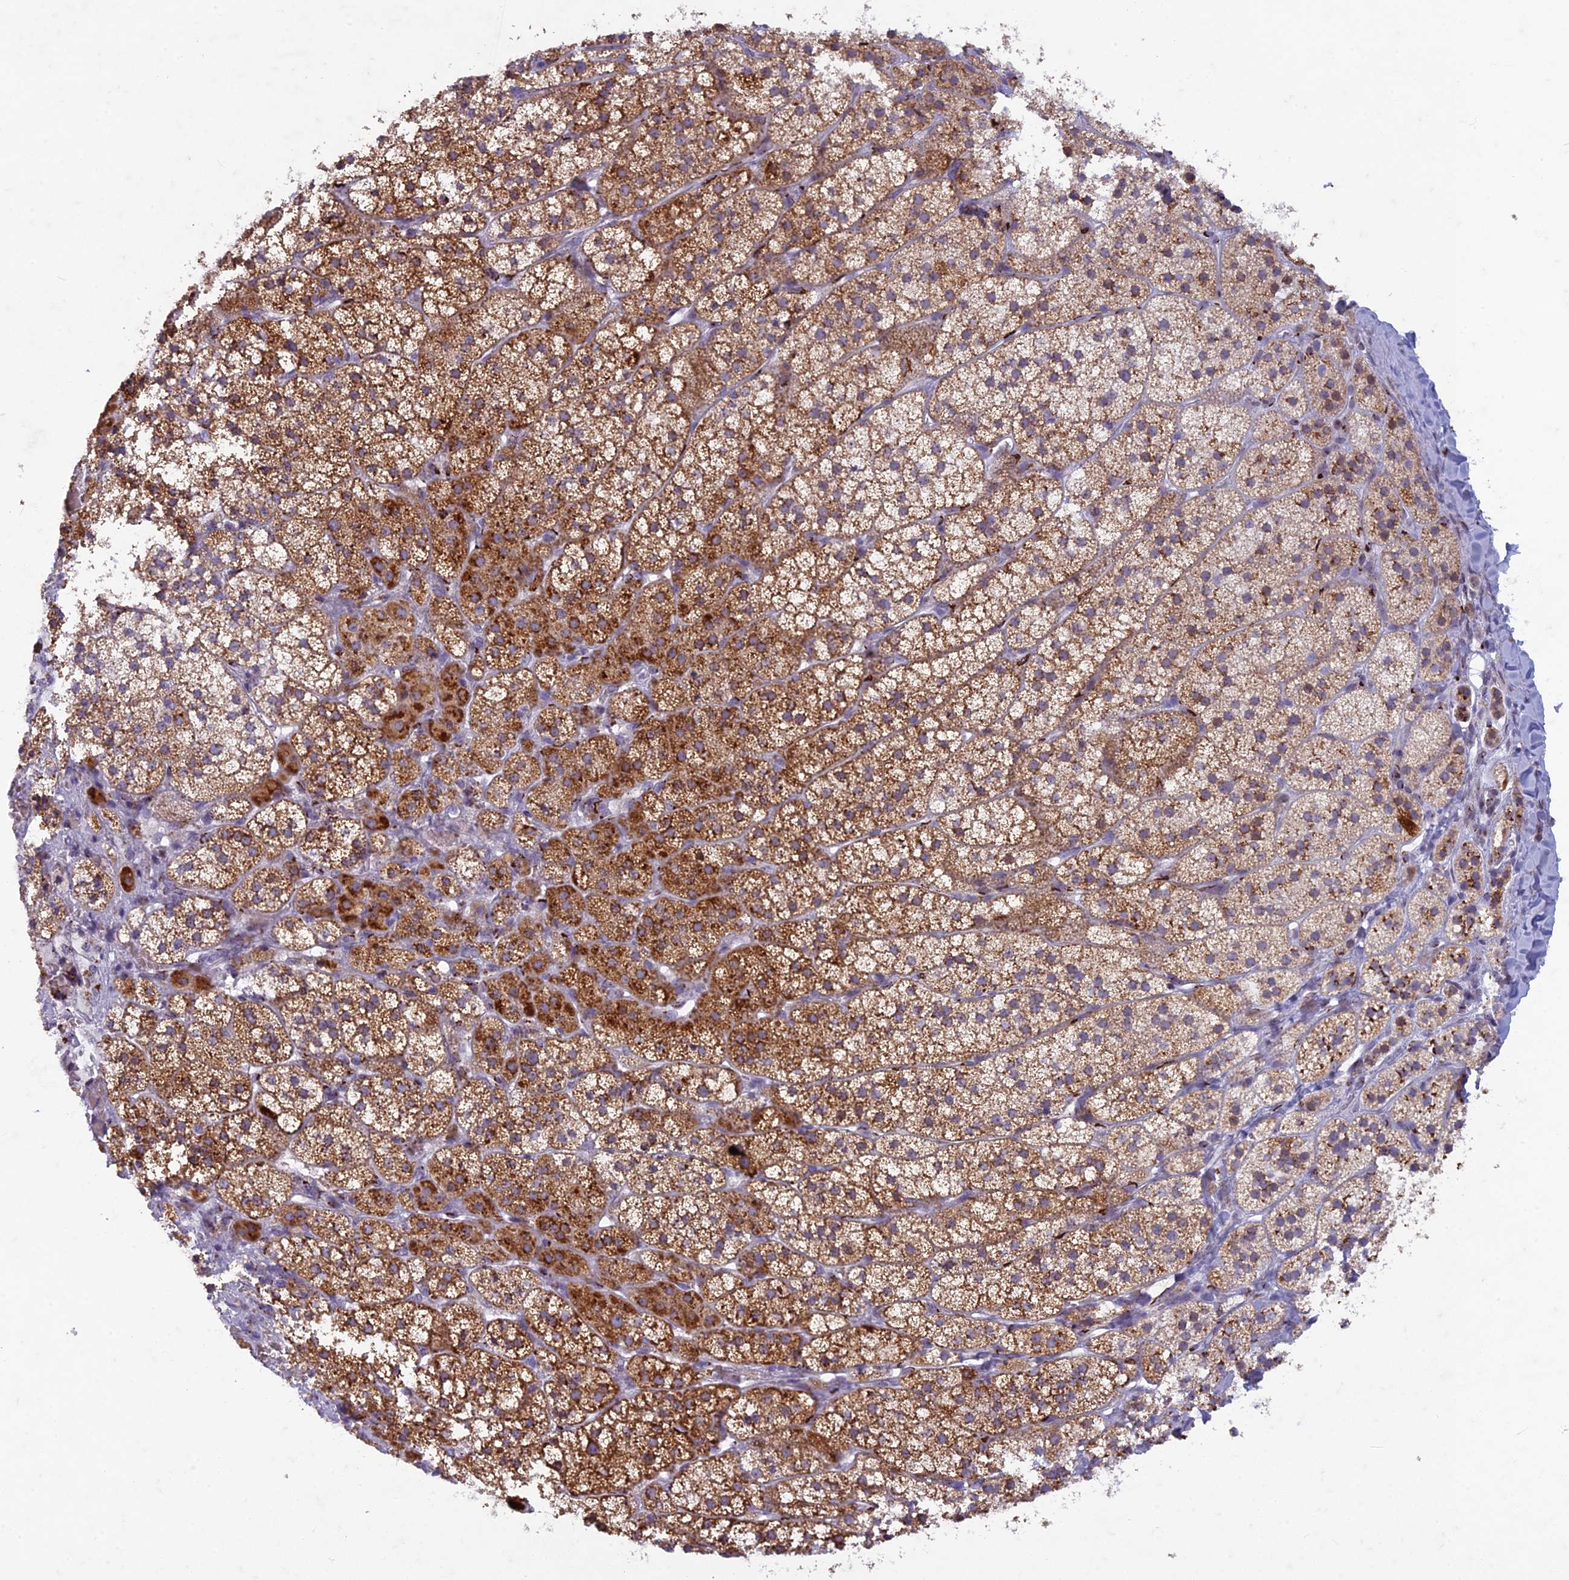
{"staining": {"intensity": "strong", "quantity": ">75%", "location": "cytoplasmic/membranous"}, "tissue": "adrenal gland", "cell_type": "Glandular cells", "image_type": "normal", "snomed": [{"axis": "morphology", "description": "Normal tissue, NOS"}, {"axis": "topography", "description": "Adrenal gland"}], "caption": "IHC (DAB (3,3'-diaminobenzidine)) staining of normal human adrenal gland exhibits strong cytoplasmic/membranous protein staining in approximately >75% of glandular cells. (brown staining indicates protein expression, while blue staining denotes nuclei).", "gene": "FAM3C", "patient": {"sex": "female", "age": 44}}